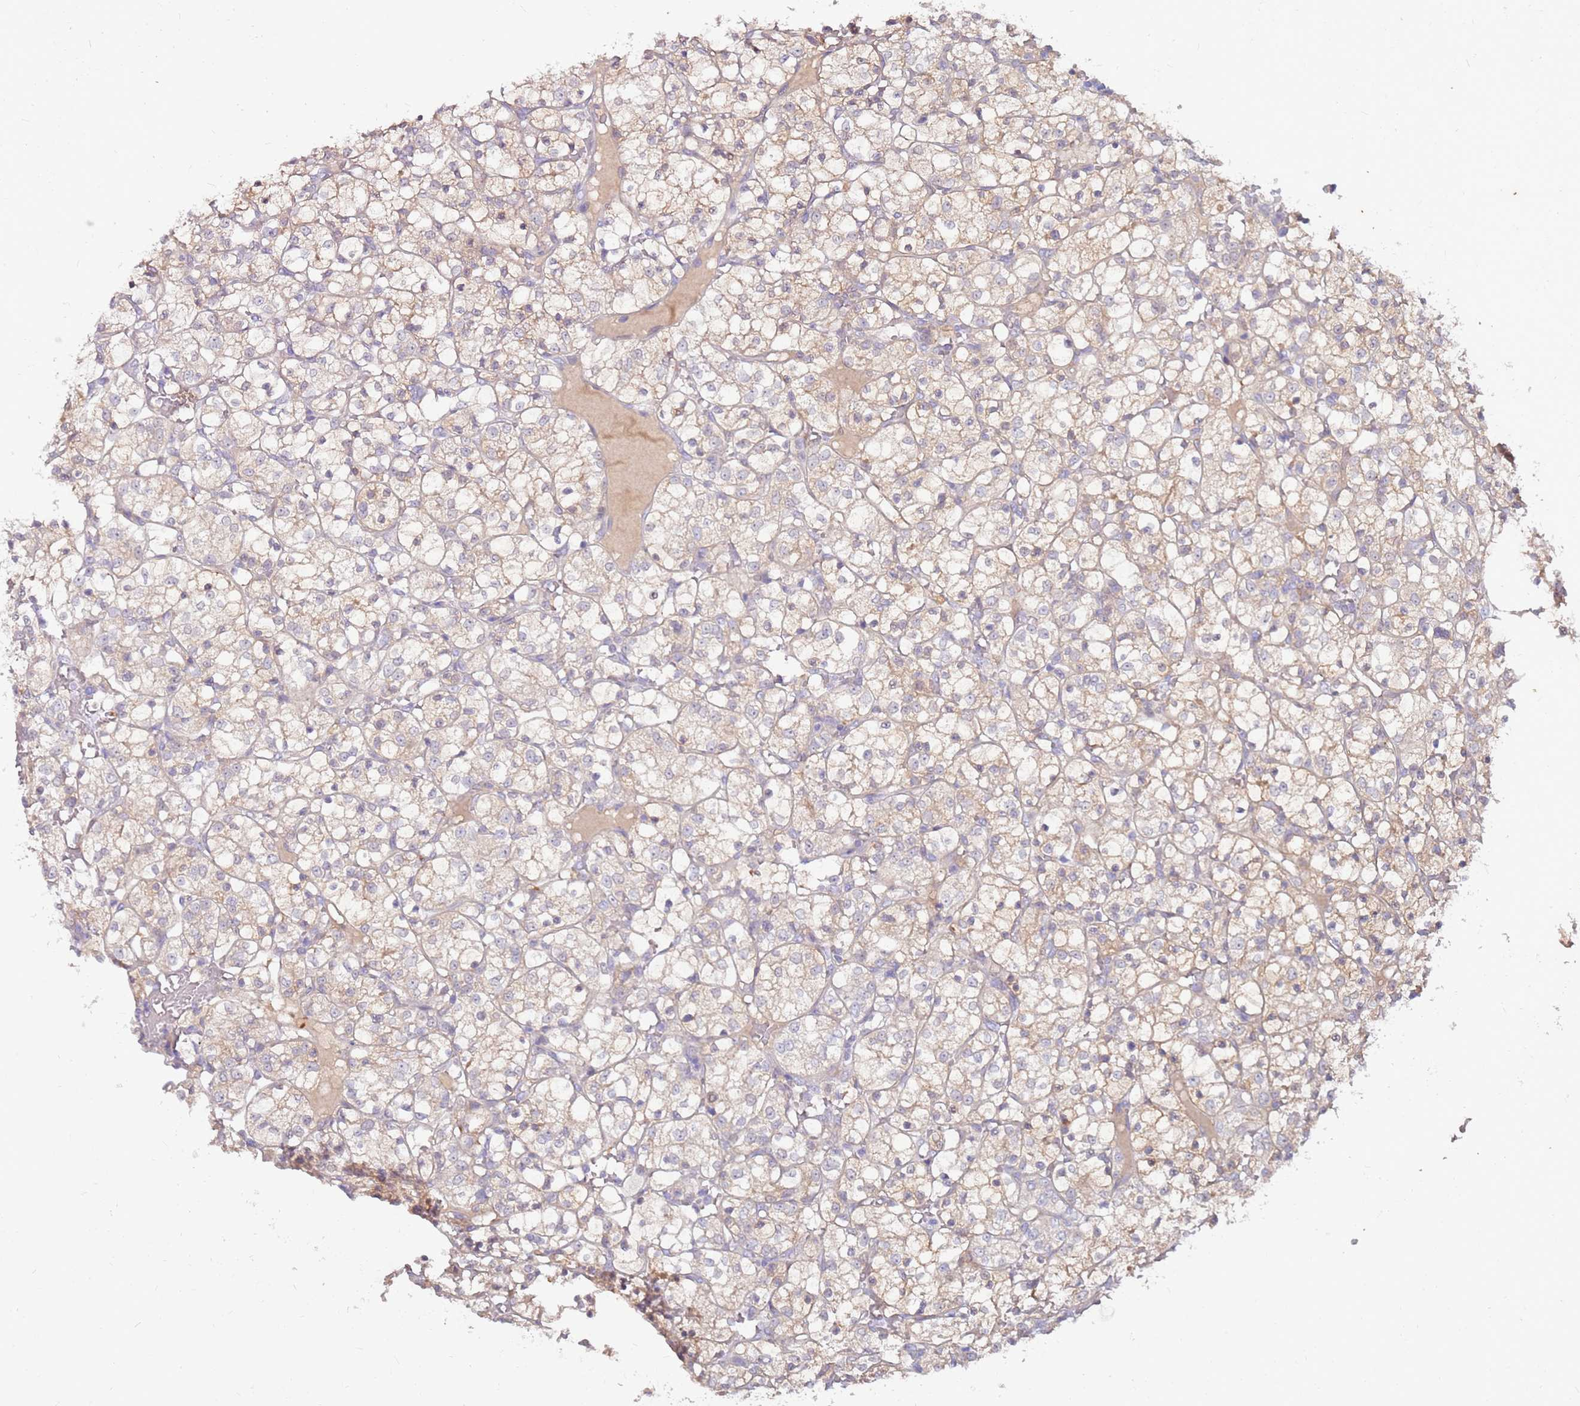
{"staining": {"intensity": "weak", "quantity": "25%-75%", "location": "cytoplasmic/membranous"}, "tissue": "renal cancer", "cell_type": "Tumor cells", "image_type": "cancer", "snomed": [{"axis": "morphology", "description": "Adenocarcinoma, NOS"}, {"axis": "topography", "description": "Kidney"}], "caption": "Human renal adenocarcinoma stained with a protein marker displays weak staining in tumor cells.", "gene": "SLC44A4", "patient": {"sex": "female", "age": 69}}